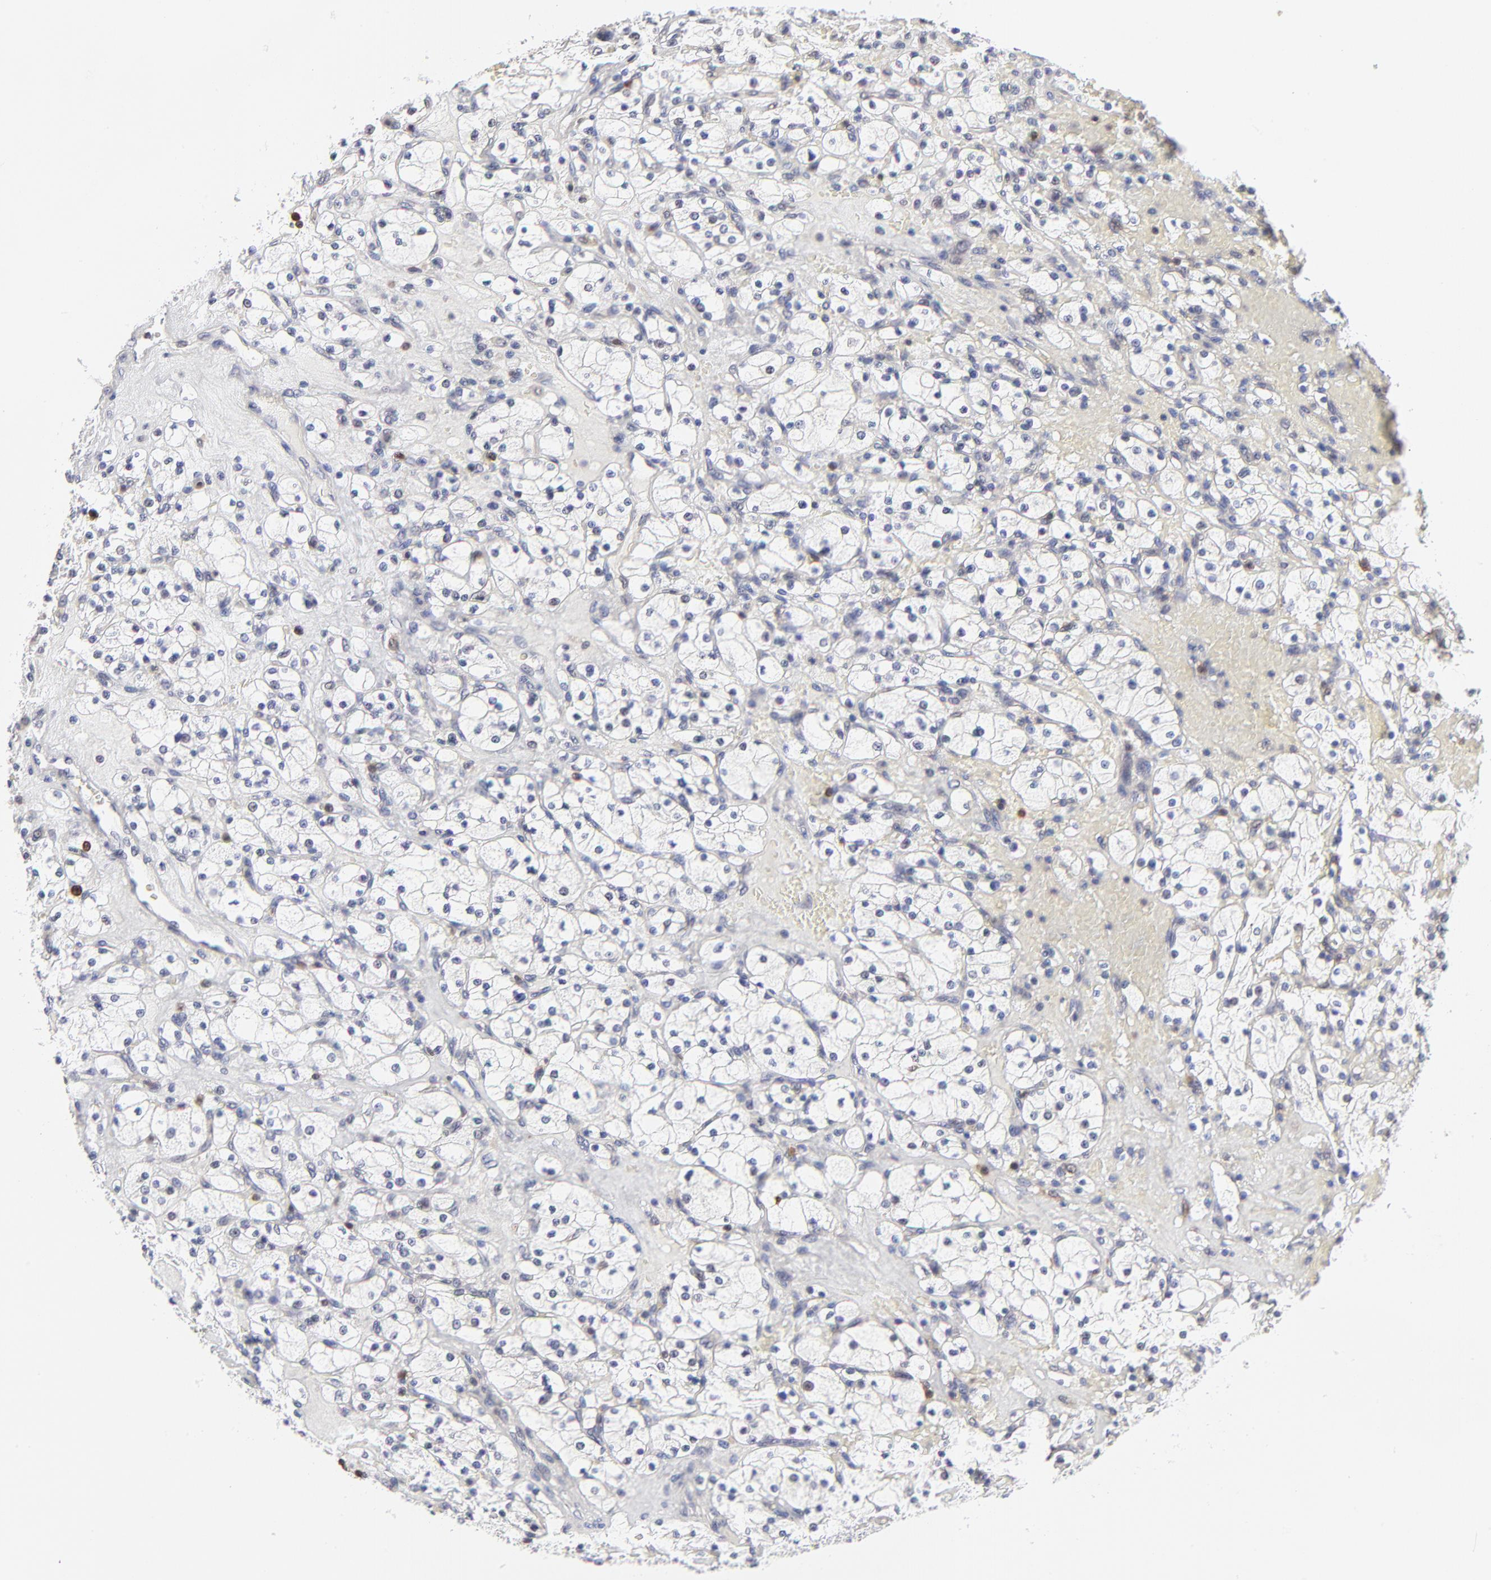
{"staining": {"intensity": "negative", "quantity": "none", "location": "none"}, "tissue": "renal cancer", "cell_type": "Tumor cells", "image_type": "cancer", "snomed": [{"axis": "morphology", "description": "Adenocarcinoma, NOS"}, {"axis": "topography", "description": "Kidney"}], "caption": "The histopathology image reveals no staining of tumor cells in adenocarcinoma (renal).", "gene": "CASP3", "patient": {"sex": "female", "age": 83}}